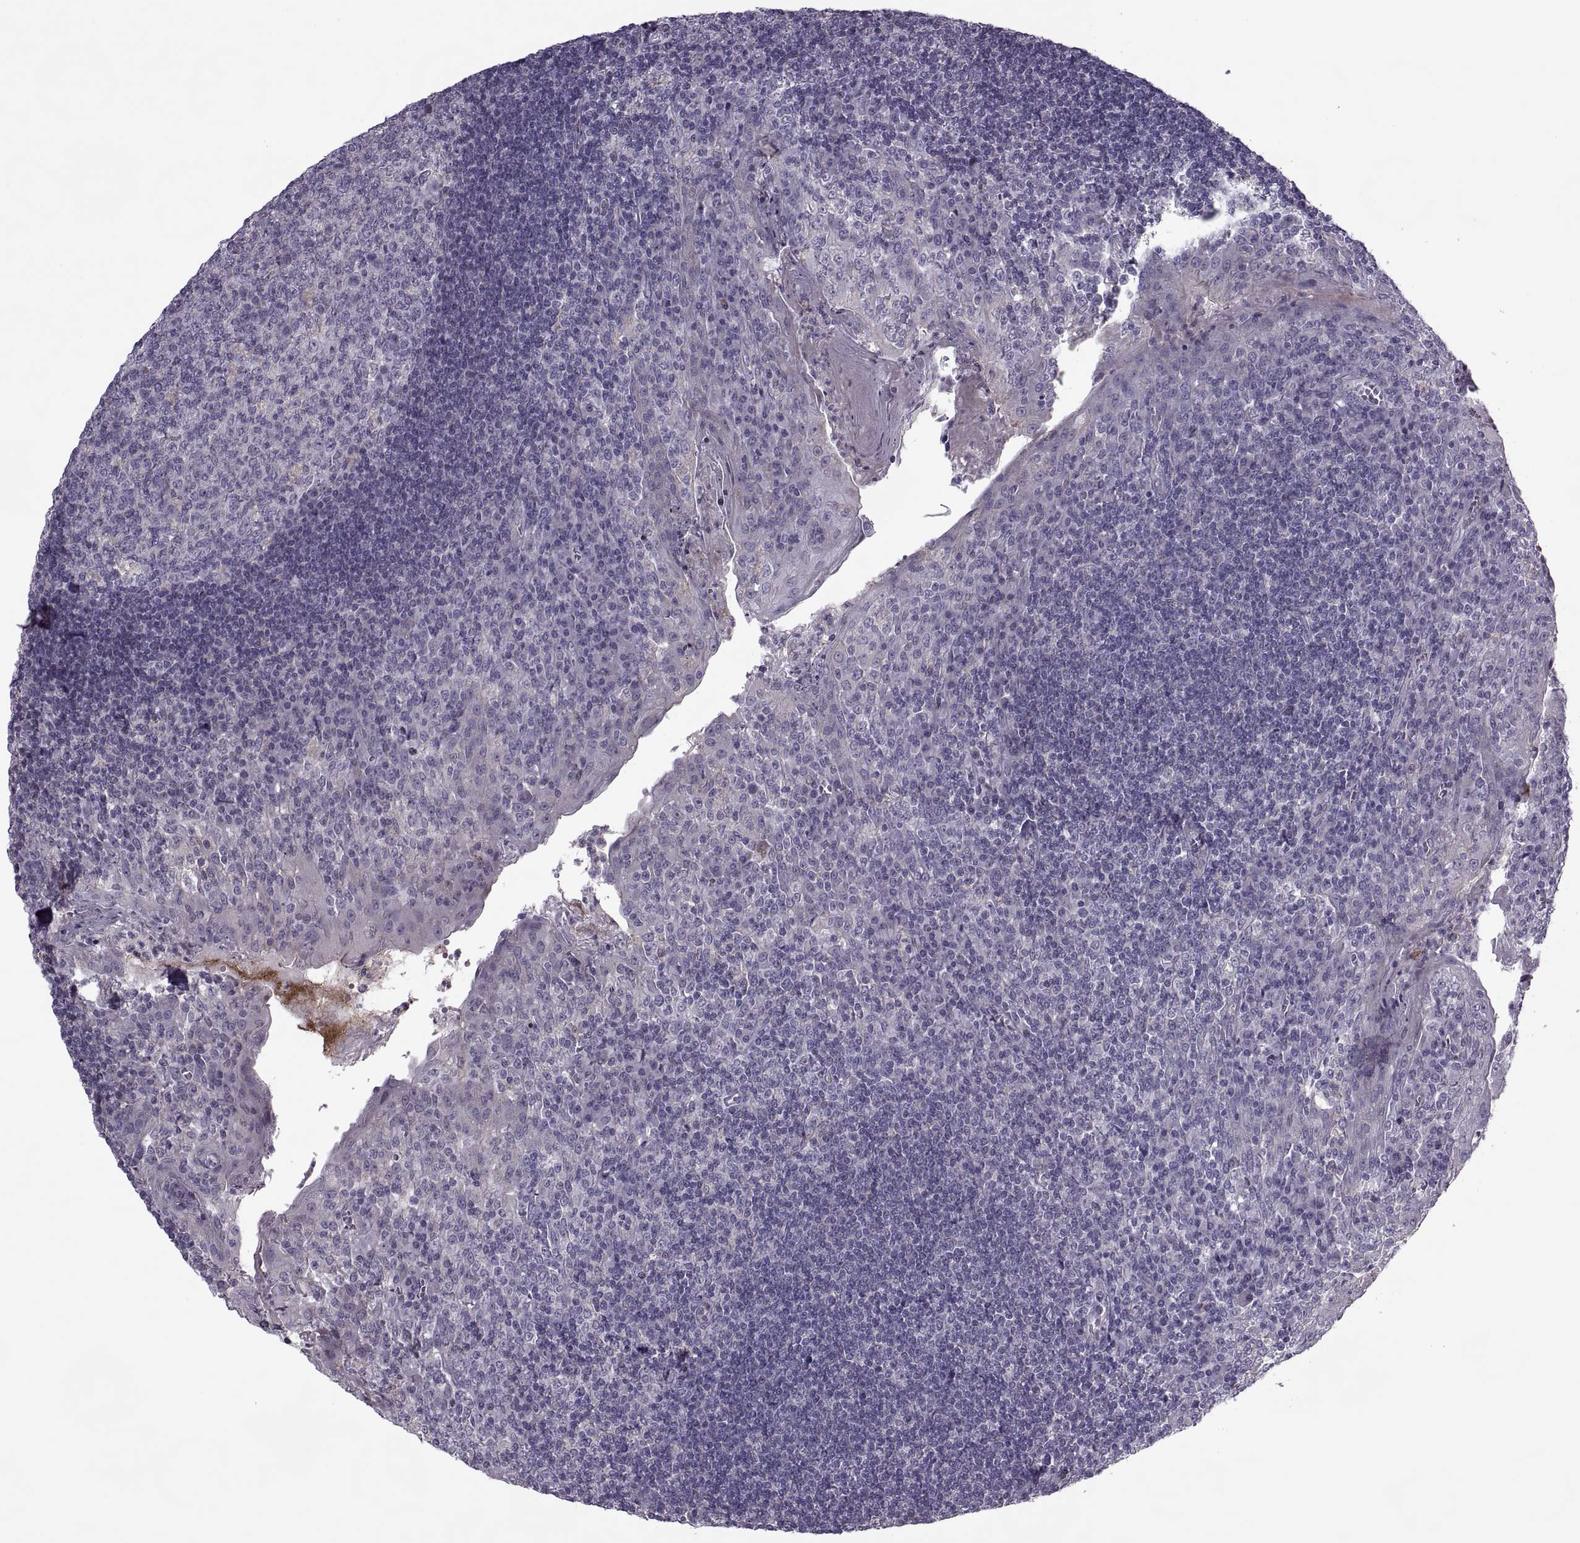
{"staining": {"intensity": "negative", "quantity": "none", "location": "none"}, "tissue": "tonsil", "cell_type": "Germinal center cells", "image_type": "normal", "snomed": [{"axis": "morphology", "description": "Normal tissue, NOS"}, {"axis": "topography", "description": "Tonsil"}], "caption": "An immunohistochemistry (IHC) photomicrograph of normal tonsil is shown. There is no staining in germinal center cells of tonsil. (DAB IHC with hematoxylin counter stain).", "gene": "ODF3", "patient": {"sex": "female", "age": 12}}